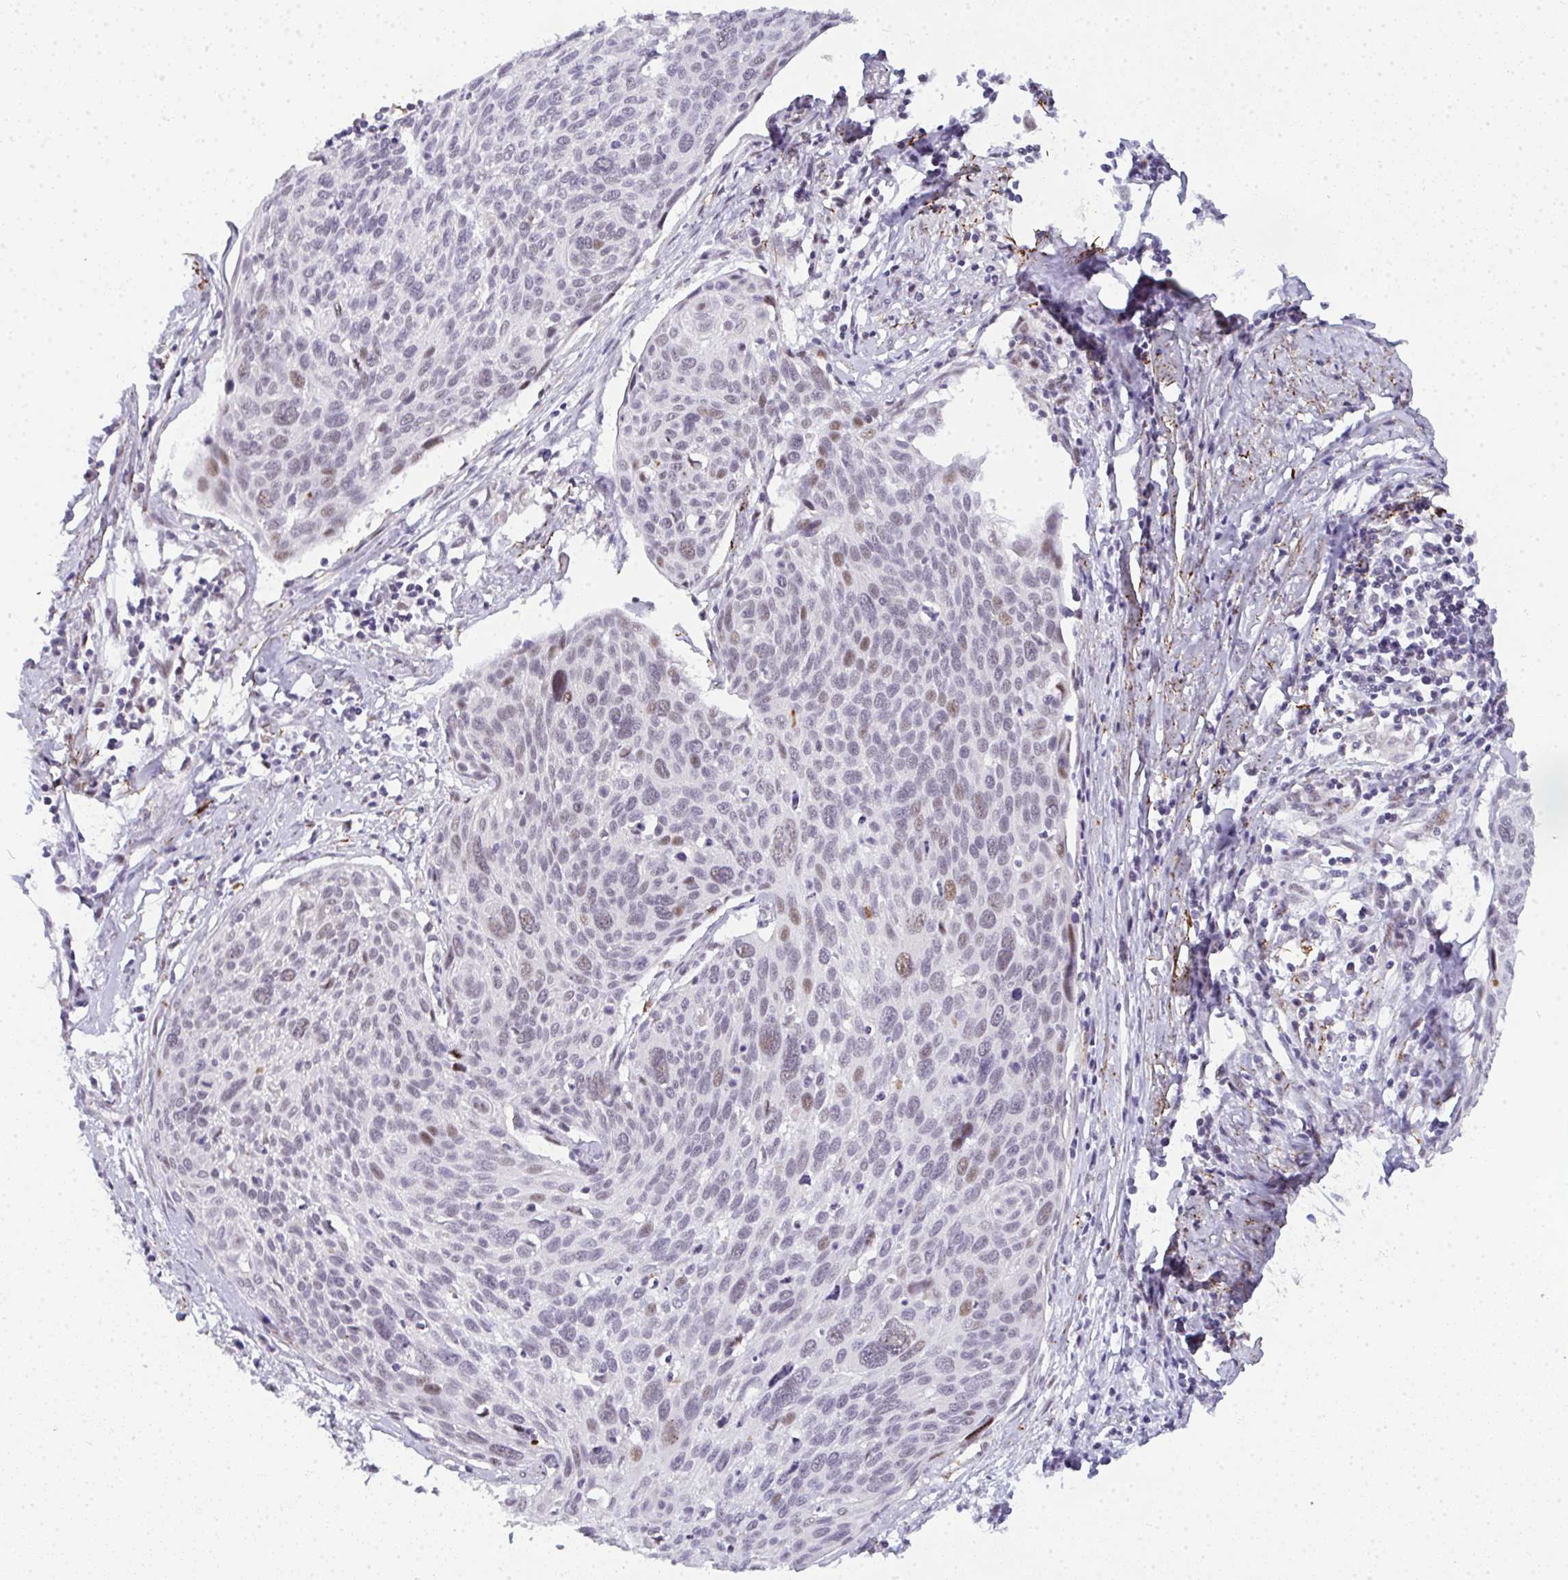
{"staining": {"intensity": "moderate", "quantity": "<25%", "location": "nuclear"}, "tissue": "cervical cancer", "cell_type": "Tumor cells", "image_type": "cancer", "snomed": [{"axis": "morphology", "description": "Squamous cell carcinoma, NOS"}, {"axis": "topography", "description": "Cervix"}], "caption": "A photomicrograph of cervical squamous cell carcinoma stained for a protein shows moderate nuclear brown staining in tumor cells.", "gene": "TNMD", "patient": {"sex": "female", "age": 49}}